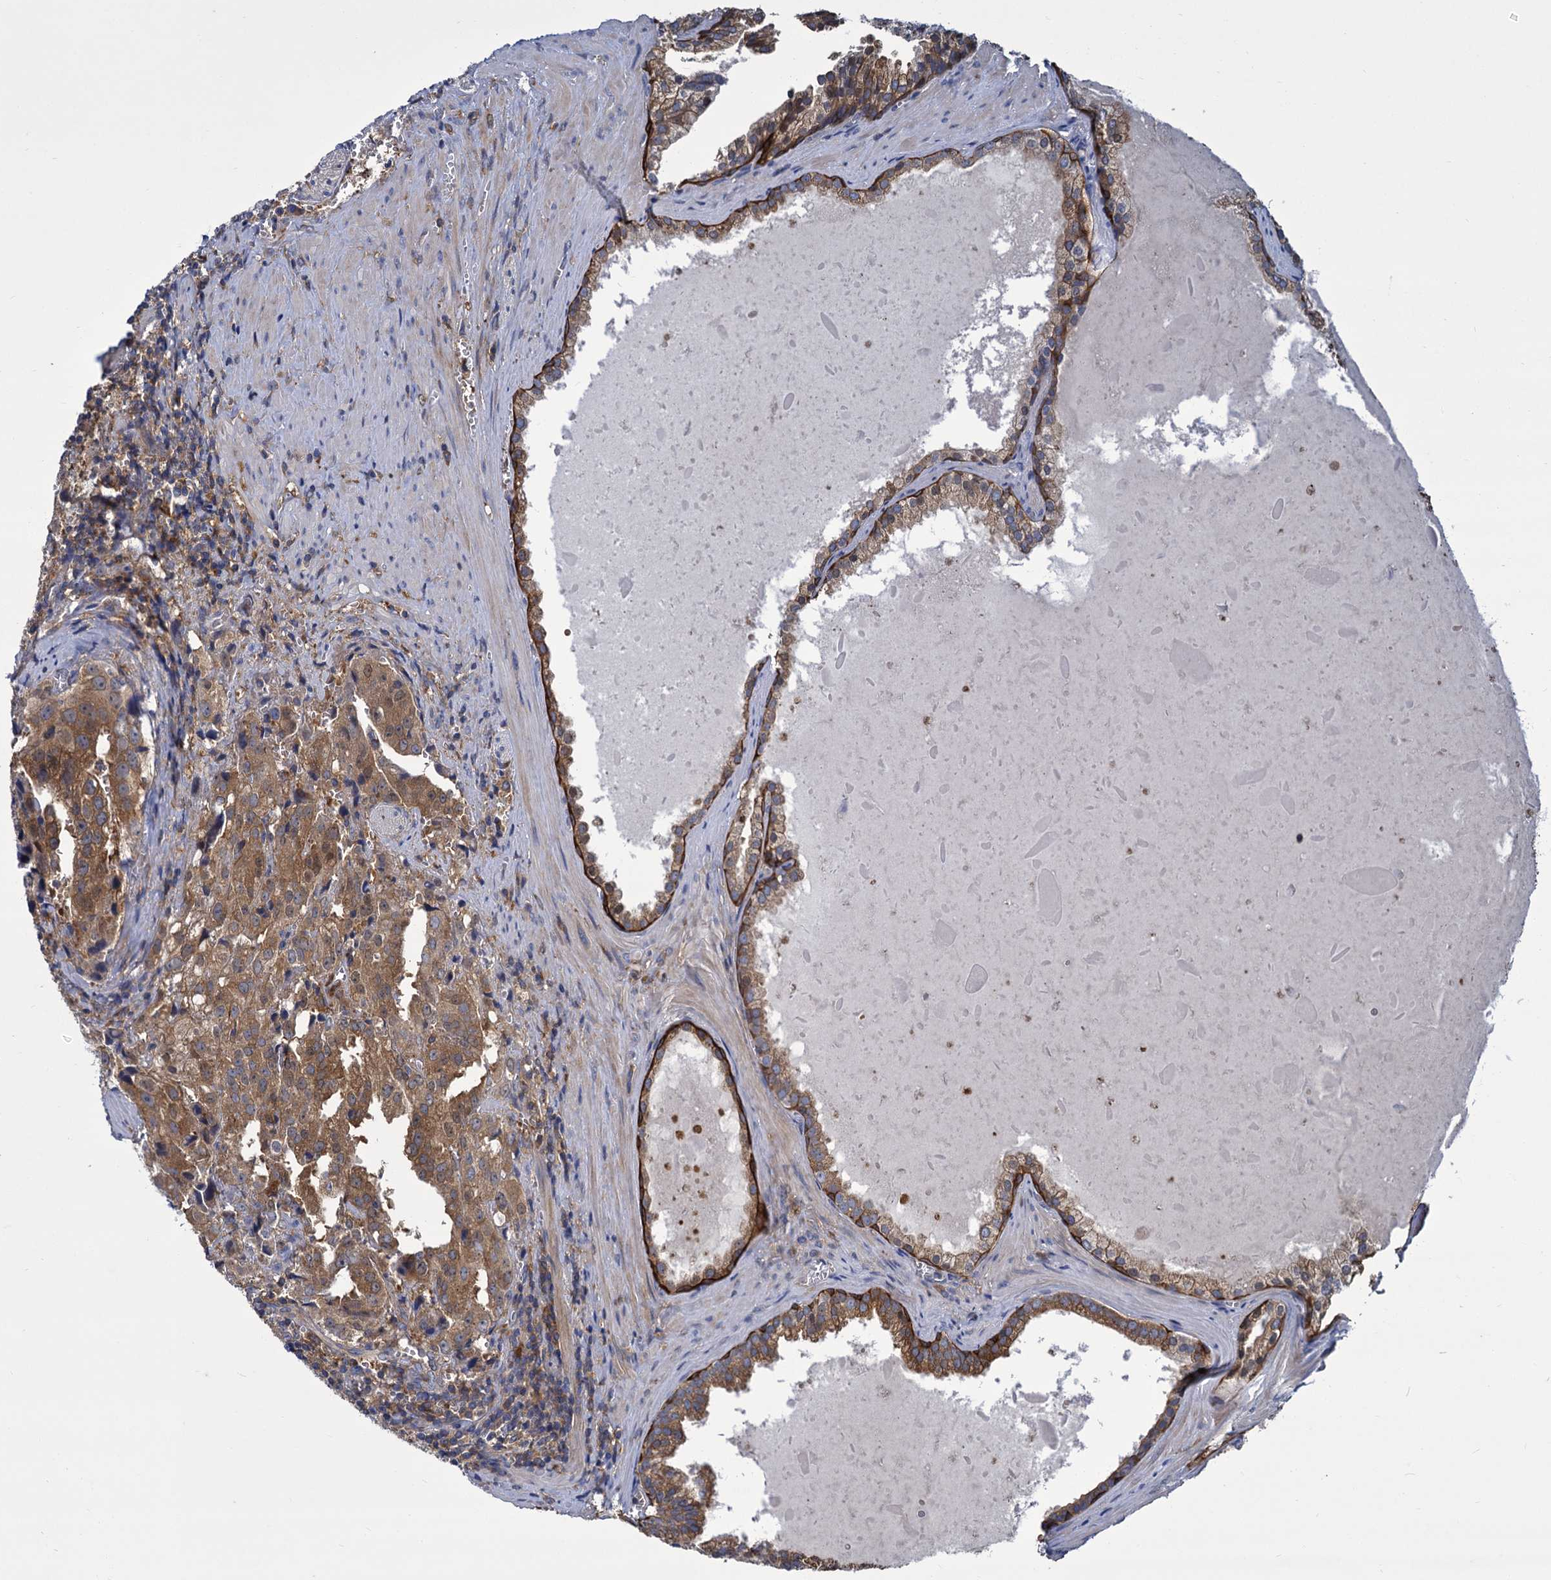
{"staining": {"intensity": "moderate", "quantity": ">75%", "location": "cytoplasmic/membranous"}, "tissue": "prostate cancer", "cell_type": "Tumor cells", "image_type": "cancer", "snomed": [{"axis": "morphology", "description": "Adenocarcinoma, High grade"}, {"axis": "topography", "description": "Prostate"}], "caption": "Moderate cytoplasmic/membranous expression for a protein is identified in approximately >75% of tumor cells of prostate cancer (adenocarcinoma (high-grade)) using IHC.", "gene": "GCLC", "patient": {"sex": "male", "age": 68}}